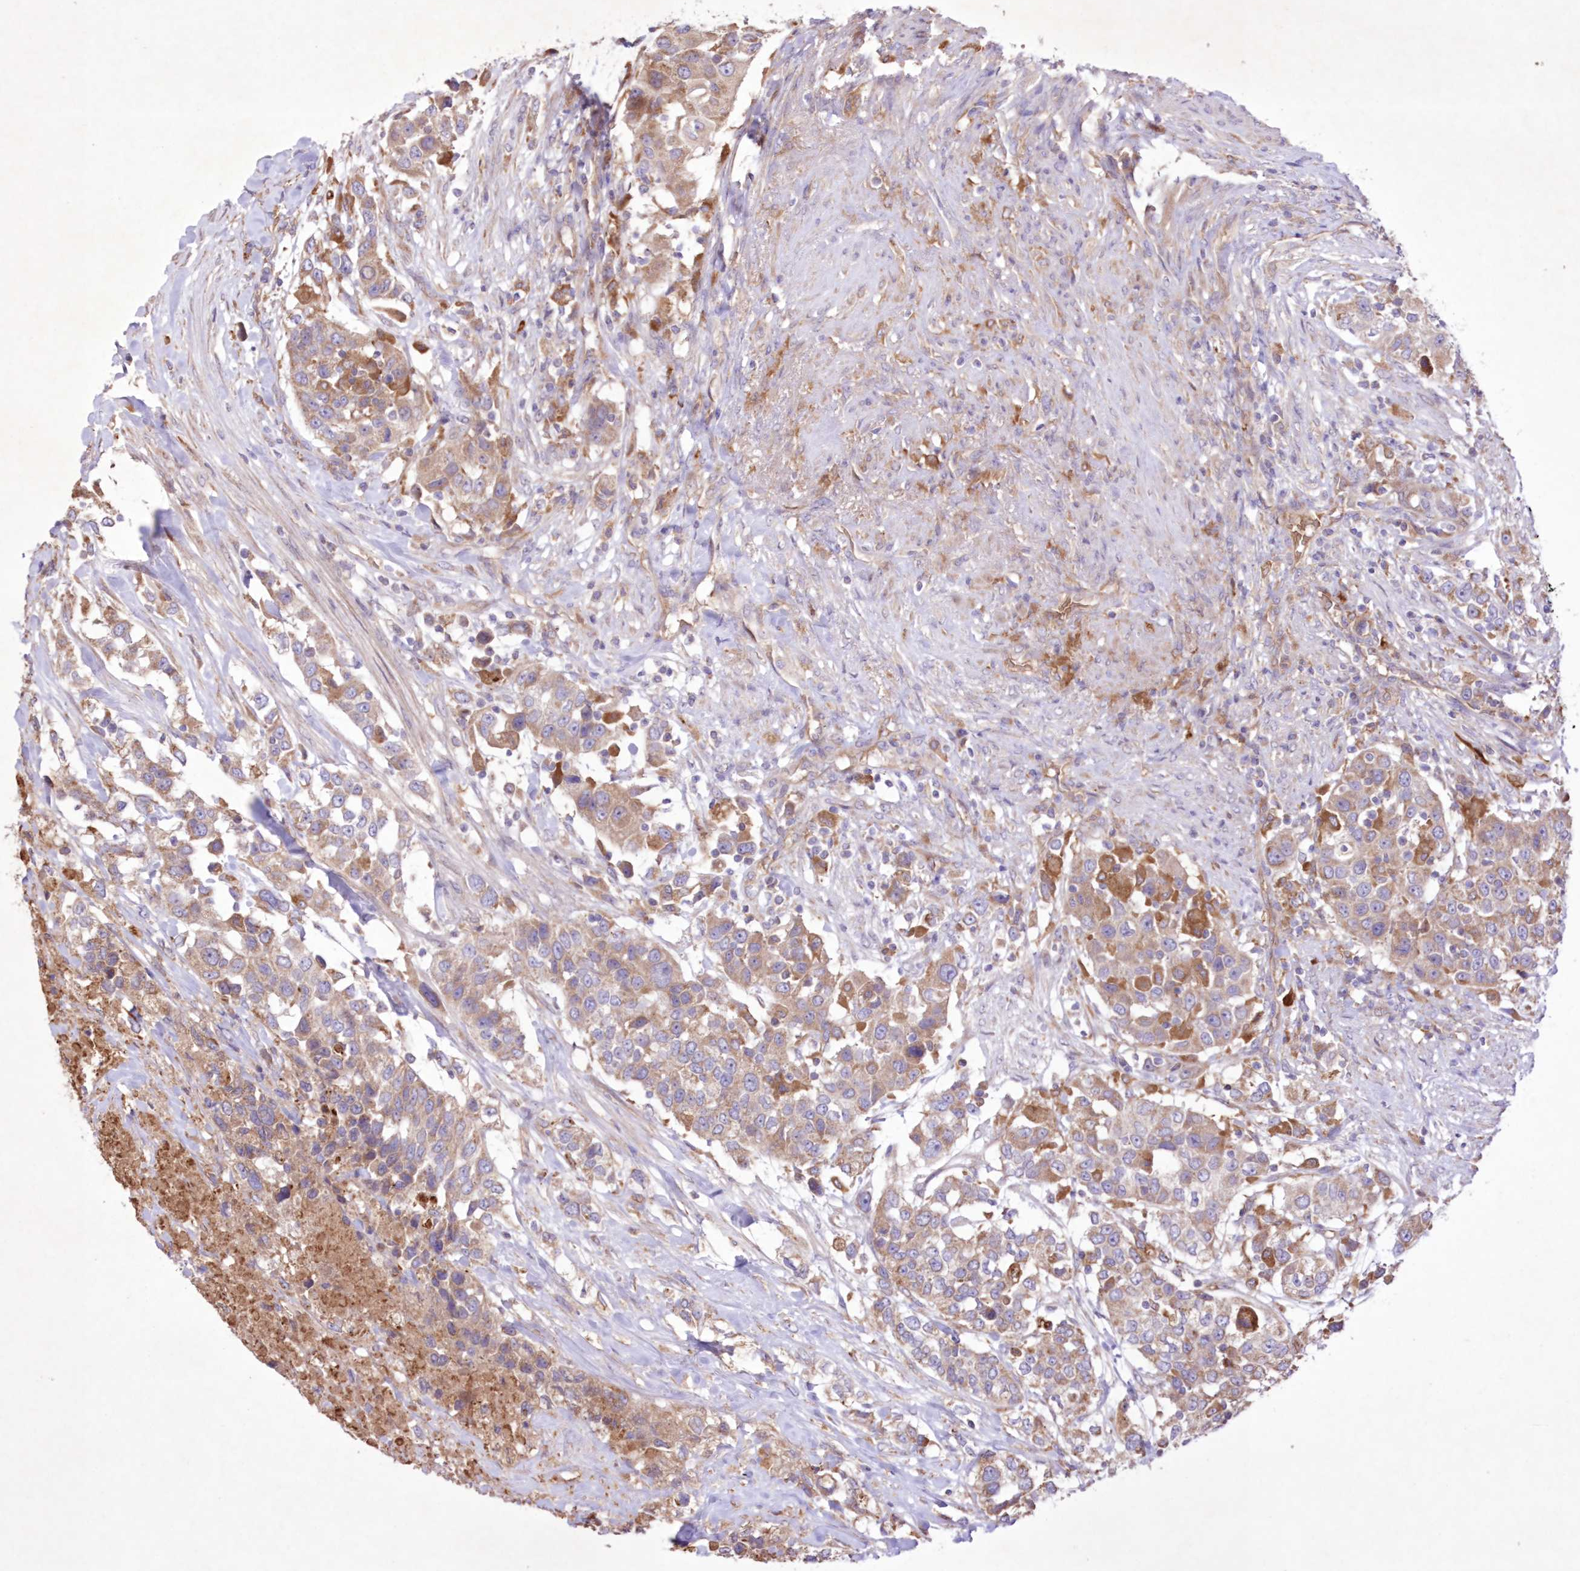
{"staining": {"intensity": "moderate", "quantity": "25%-75%", "location": "cytoplasmic/membranous"}, "tissue": "urothelial cancer", "cell_type": "Tumor cells", "image_type": "cancer", "snomed": [{"axis": "morphology", "description": "Urothelial carcinoma, High grade"}, {"axis": "topography", "description": "Urinary bladder"}], "caption": "Immunohistochemistry (IHC) (DAB (3,3'-diaminobenzidine)) staining of human urothelial cancer exhibits moderate cytoplasmic/membranous protein staining in about 25%-75% of tumor cells.", "gene": "FCHO2", "patient": {"sex": "female", "age": 80}}